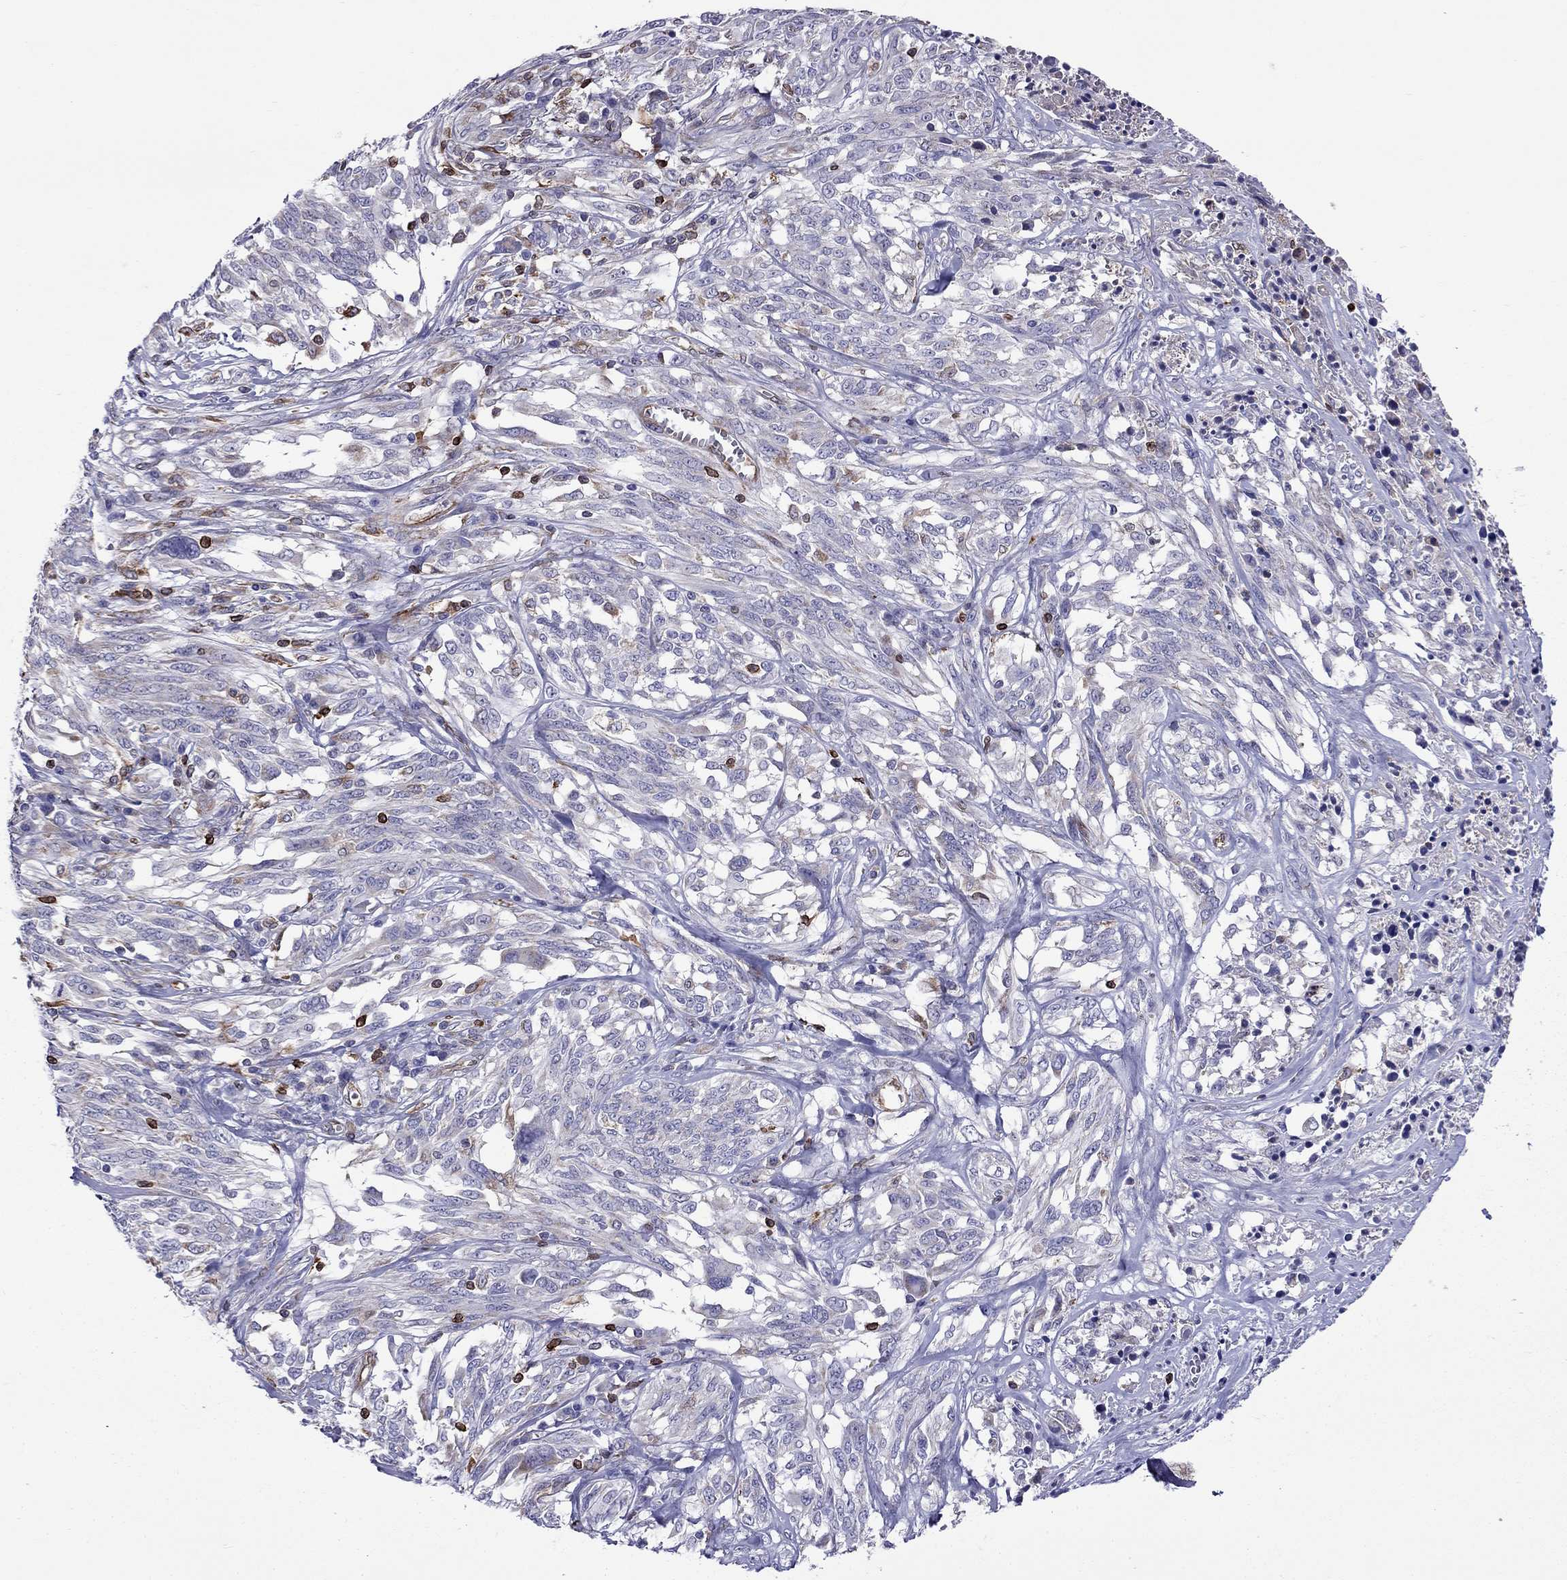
{"staining": {"intensity": "negative", "quantity": "none", "location": "none"}, "tissue": "melanoma", "cell_type": "Tumor cells", "image_type": "cancer", "snomed": [{"axis": "morphology", "description": "Malignant melanoma, NOS"}, {"axis": "topography", "description": "Skin"}], "caption": "Immunohistochemistry of human malignant melanoma displays no positivity in tumor cells.", "gene": "GNAL", "patient": {"sex": "female", "age": 91}}